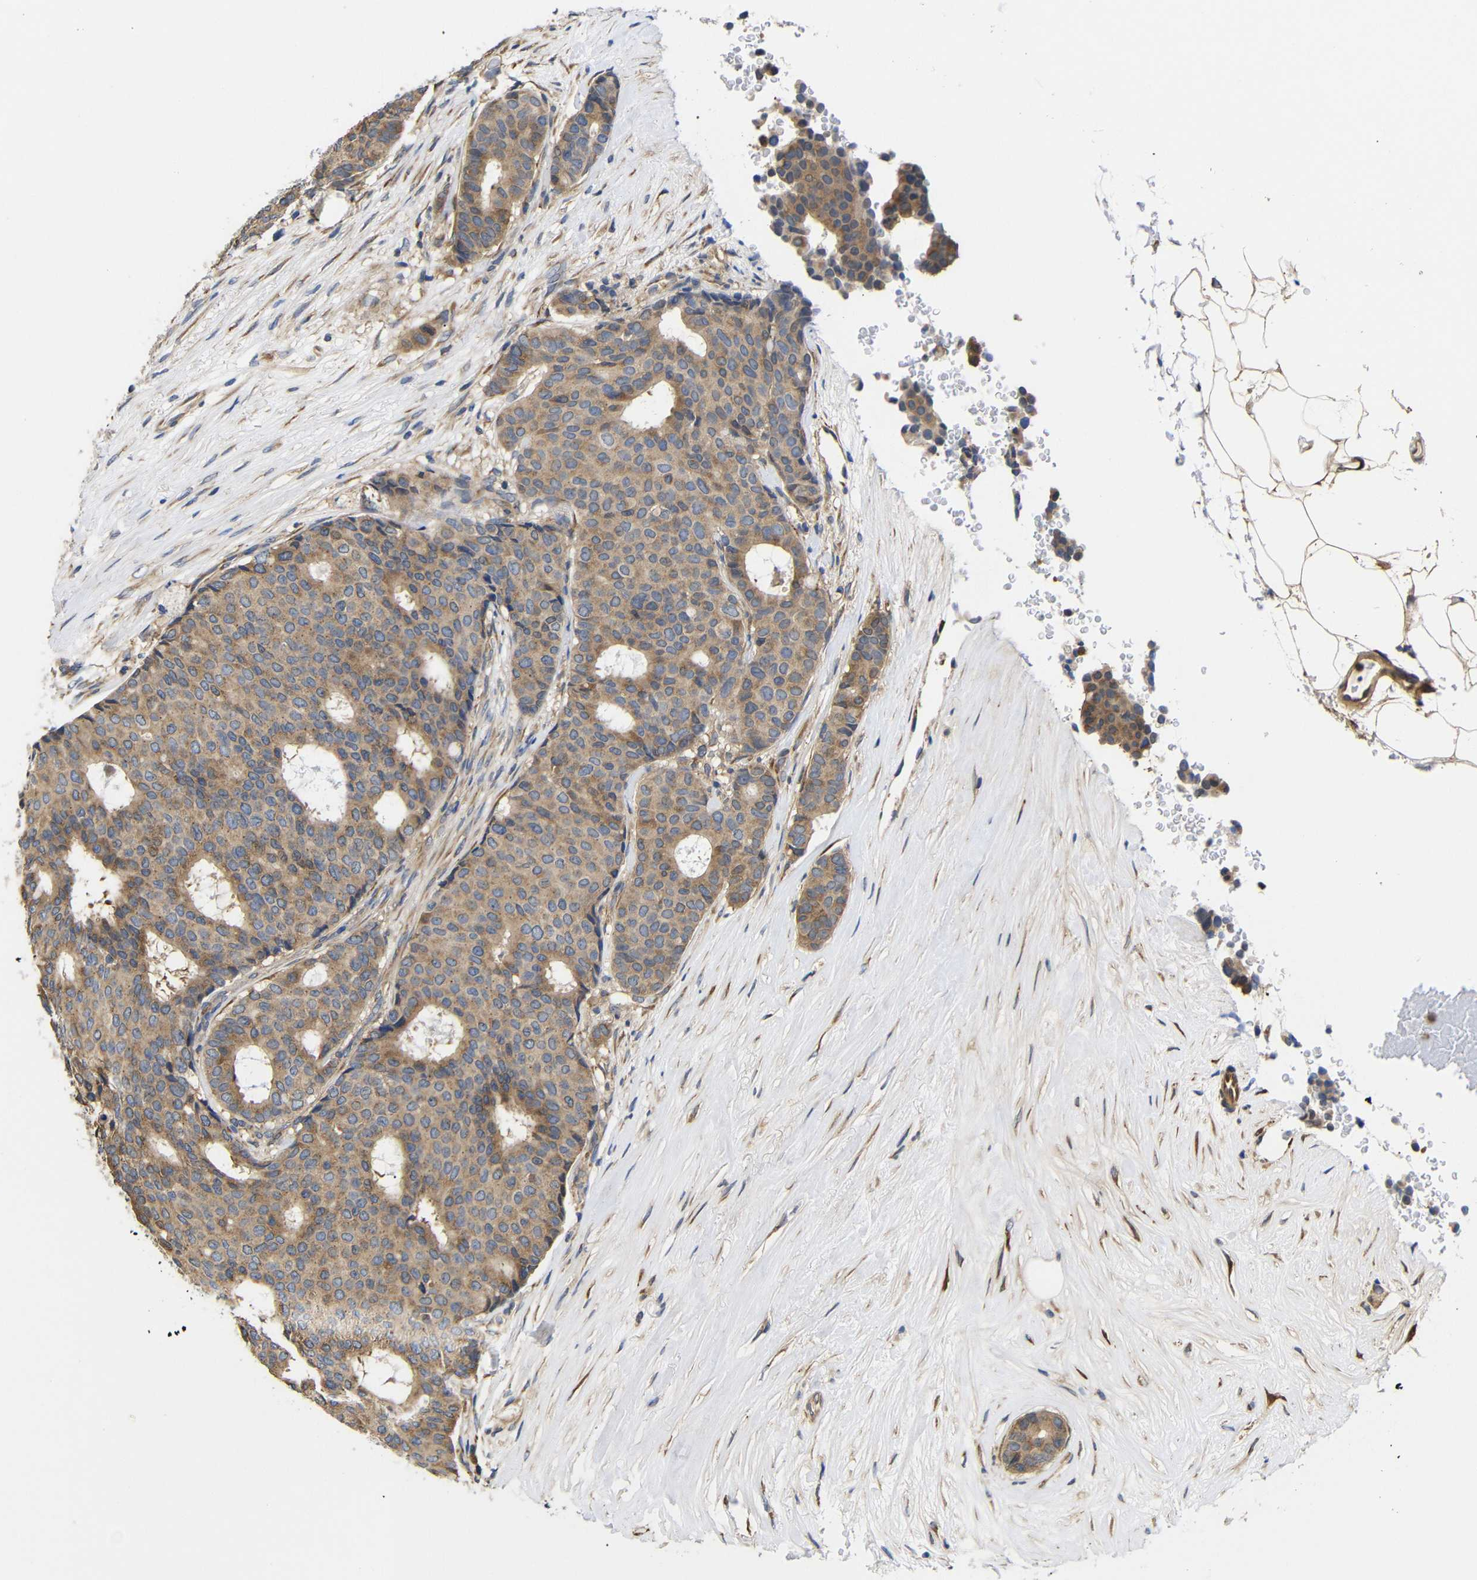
{"staining": {"intensity": "moderate", "quantity": ">75%", "location": "cytoplasmic/membranous"}, "tissue": "breast cancer", "cell_type": "Tumor cells", "image_type": "cancer", "snomed": [{"axis": "morphology", "description": "Duct carcinoma"}, {"axis": "topography", "description": "Breast"}], "caption": "Immunohistochemical staining of breast cancer (intraductal carcinoma) demonstrates medium levels of moderate cytoplasmic/membranous protein expression in approximately >75% of tumor cells. (Stains: DAB in brown, nuclei in blue, Microscopy: brightfield microscopy at high magnification).", "gene": "LRRCC1", "patient": {"sex": "female", "age": 75}}